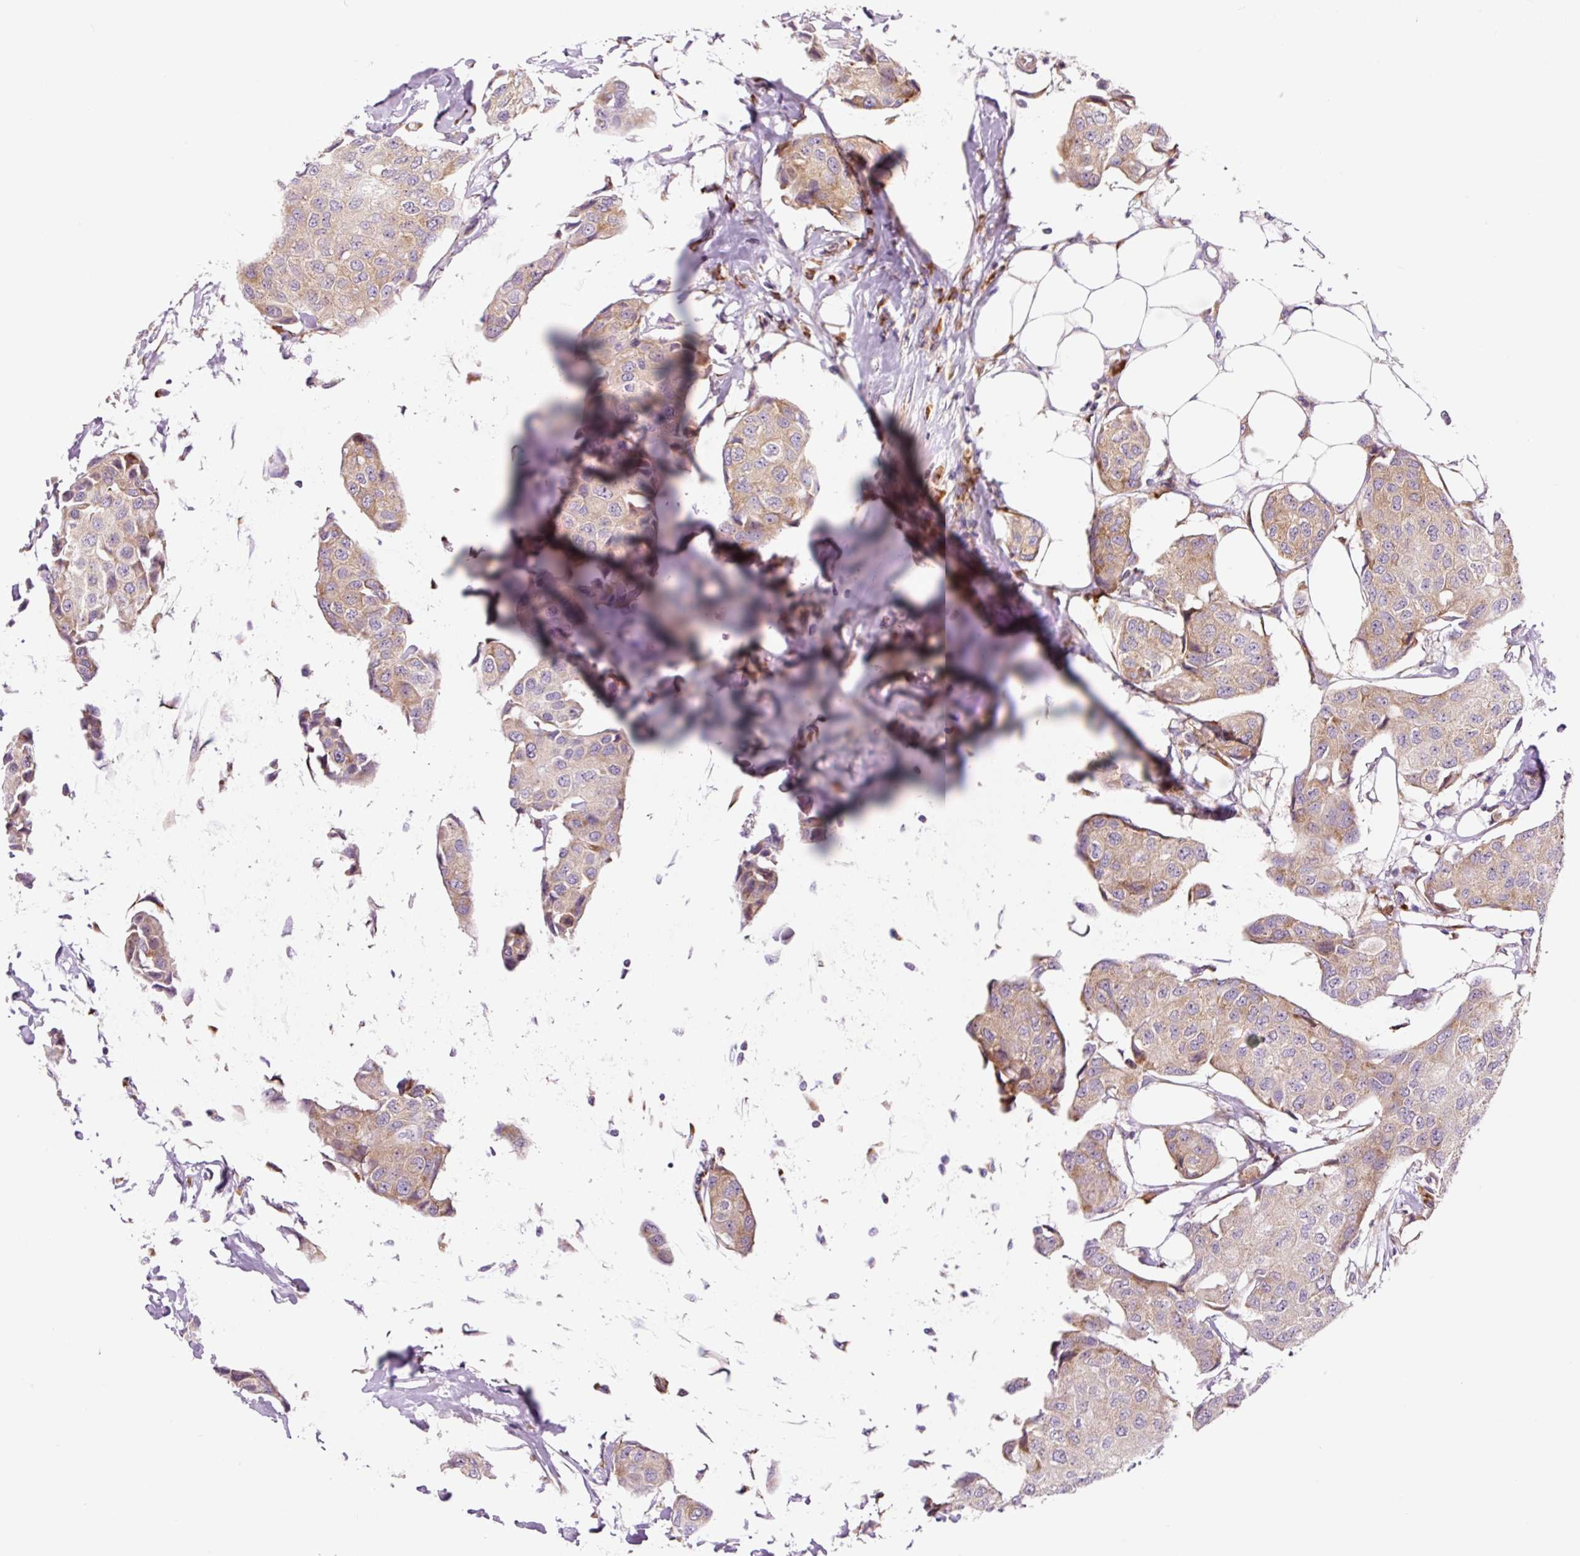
{"staining": {"intensity": "weak", "quantity": ">75%", "location": "cytoplasmic/membranous"}, "tissue": "breast cancer", "cell_type": "Tumor cells", "image_type": "cancer", "snomed": [{"axis": "morphology", "description": "Duct carcinoma"}, {"axis": "topography", "description": "Breast"}, {"axis": "topography", "description": "Lymph node"}], "caption": "Weak cytoplasmic/membranous staining is seen in about >75% of tumor cells in intraductal carcinoma (breast).", "gene": "RPL41", "patient": {"sex": "female", "age": 80}}